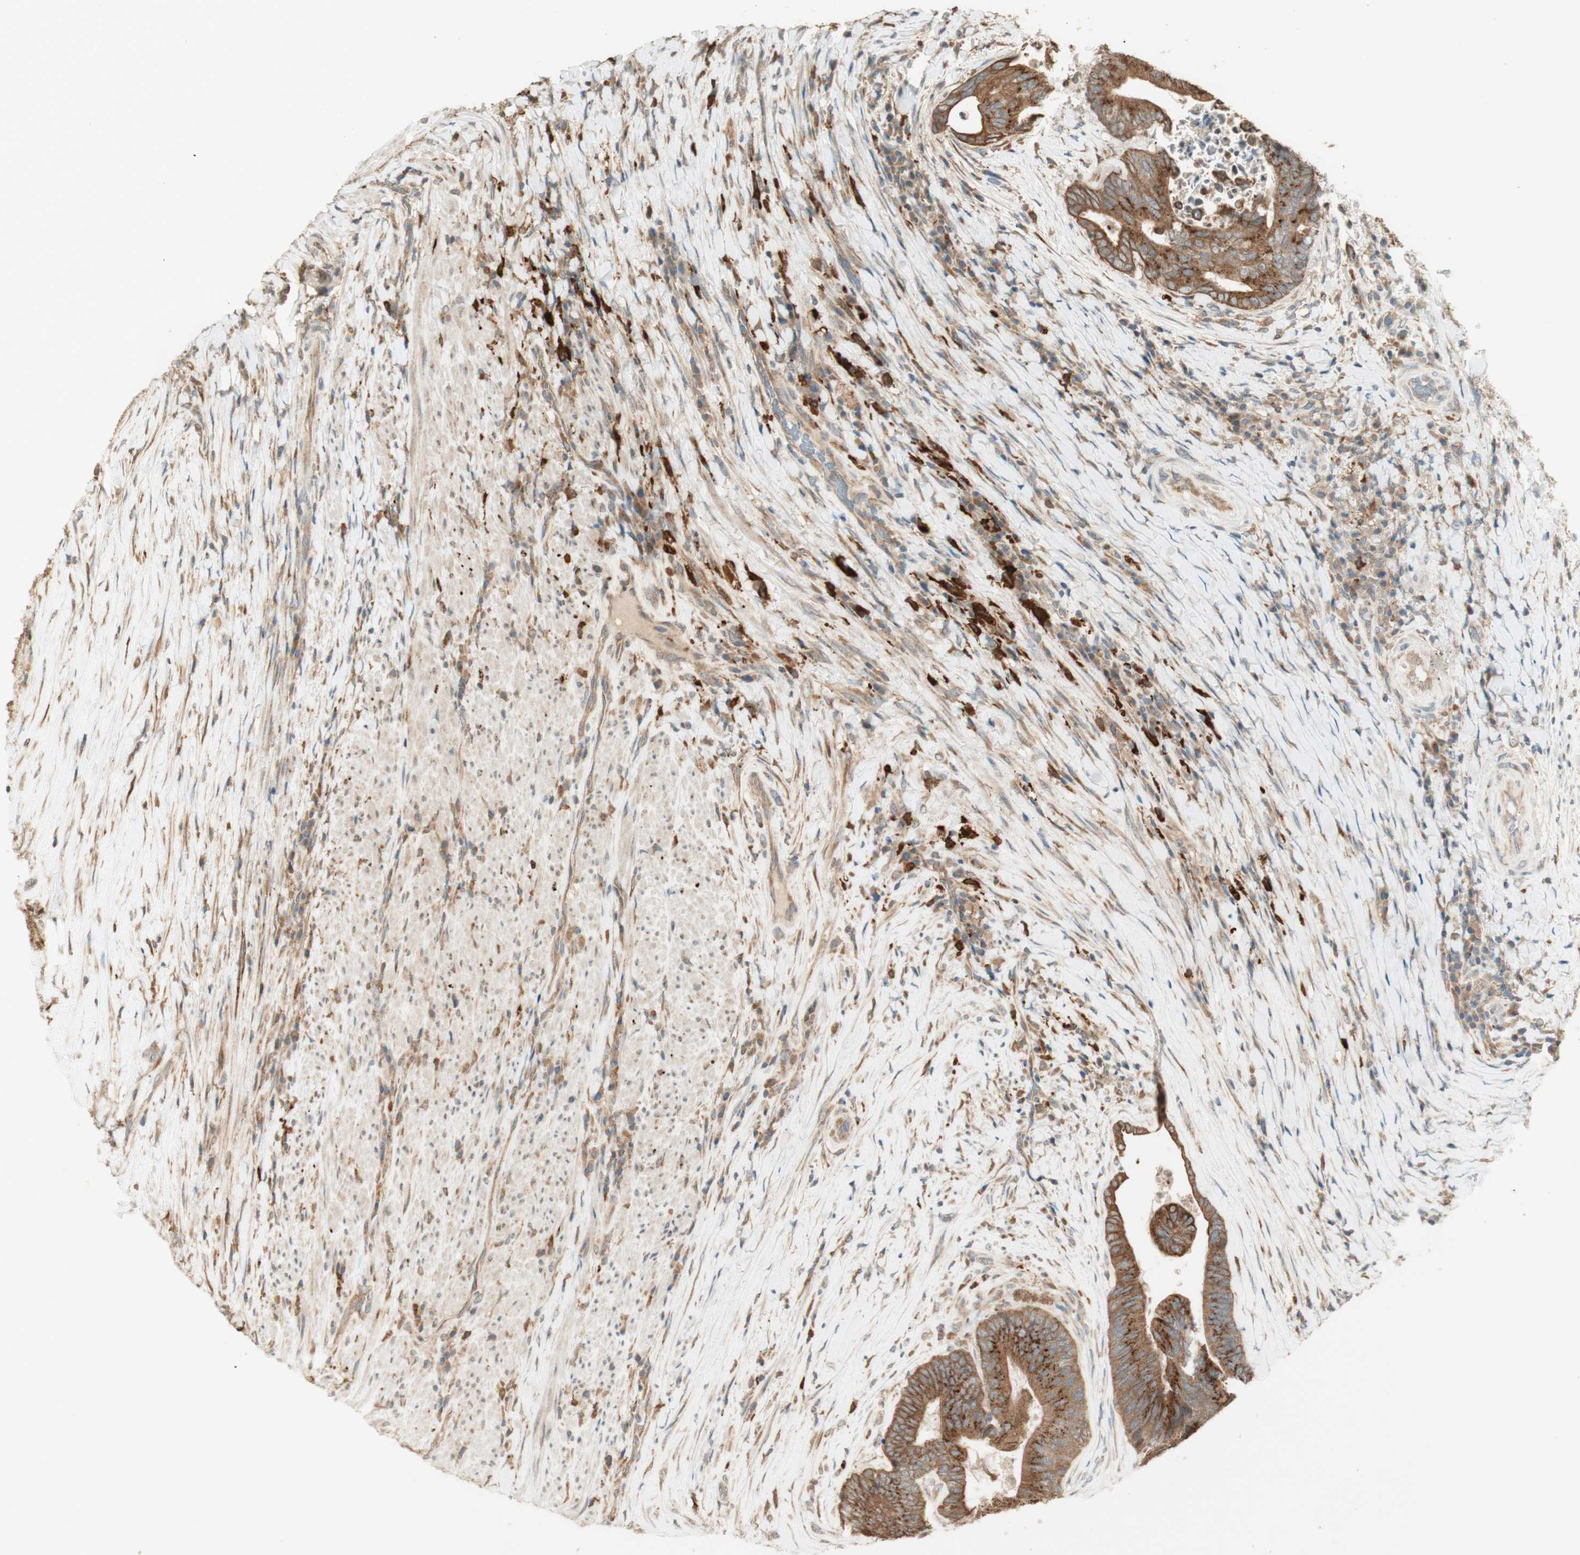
{"staining": {"intensity": "strong", "quantity": ">75%", "location": "cytoplasmic/membranous"}, "tissue": "colorectal cancer", "cell_type": "Tumor cells", "image_type": "cancer", "snomed": [{"axis": "morphology", "description": "Adenocarcinoma, NOS"}, {"axis": "topography", "description": "Rectum"}], "caption": "This is a histology image of immunohistochemistry (IHC) staining of adenocarcinoma (colorectal), which shows strong expression in the cytoplasmic/membranous of tumor cells.", "gene": "CLCN2", "patient": {"sex": "male", "age": 72}}